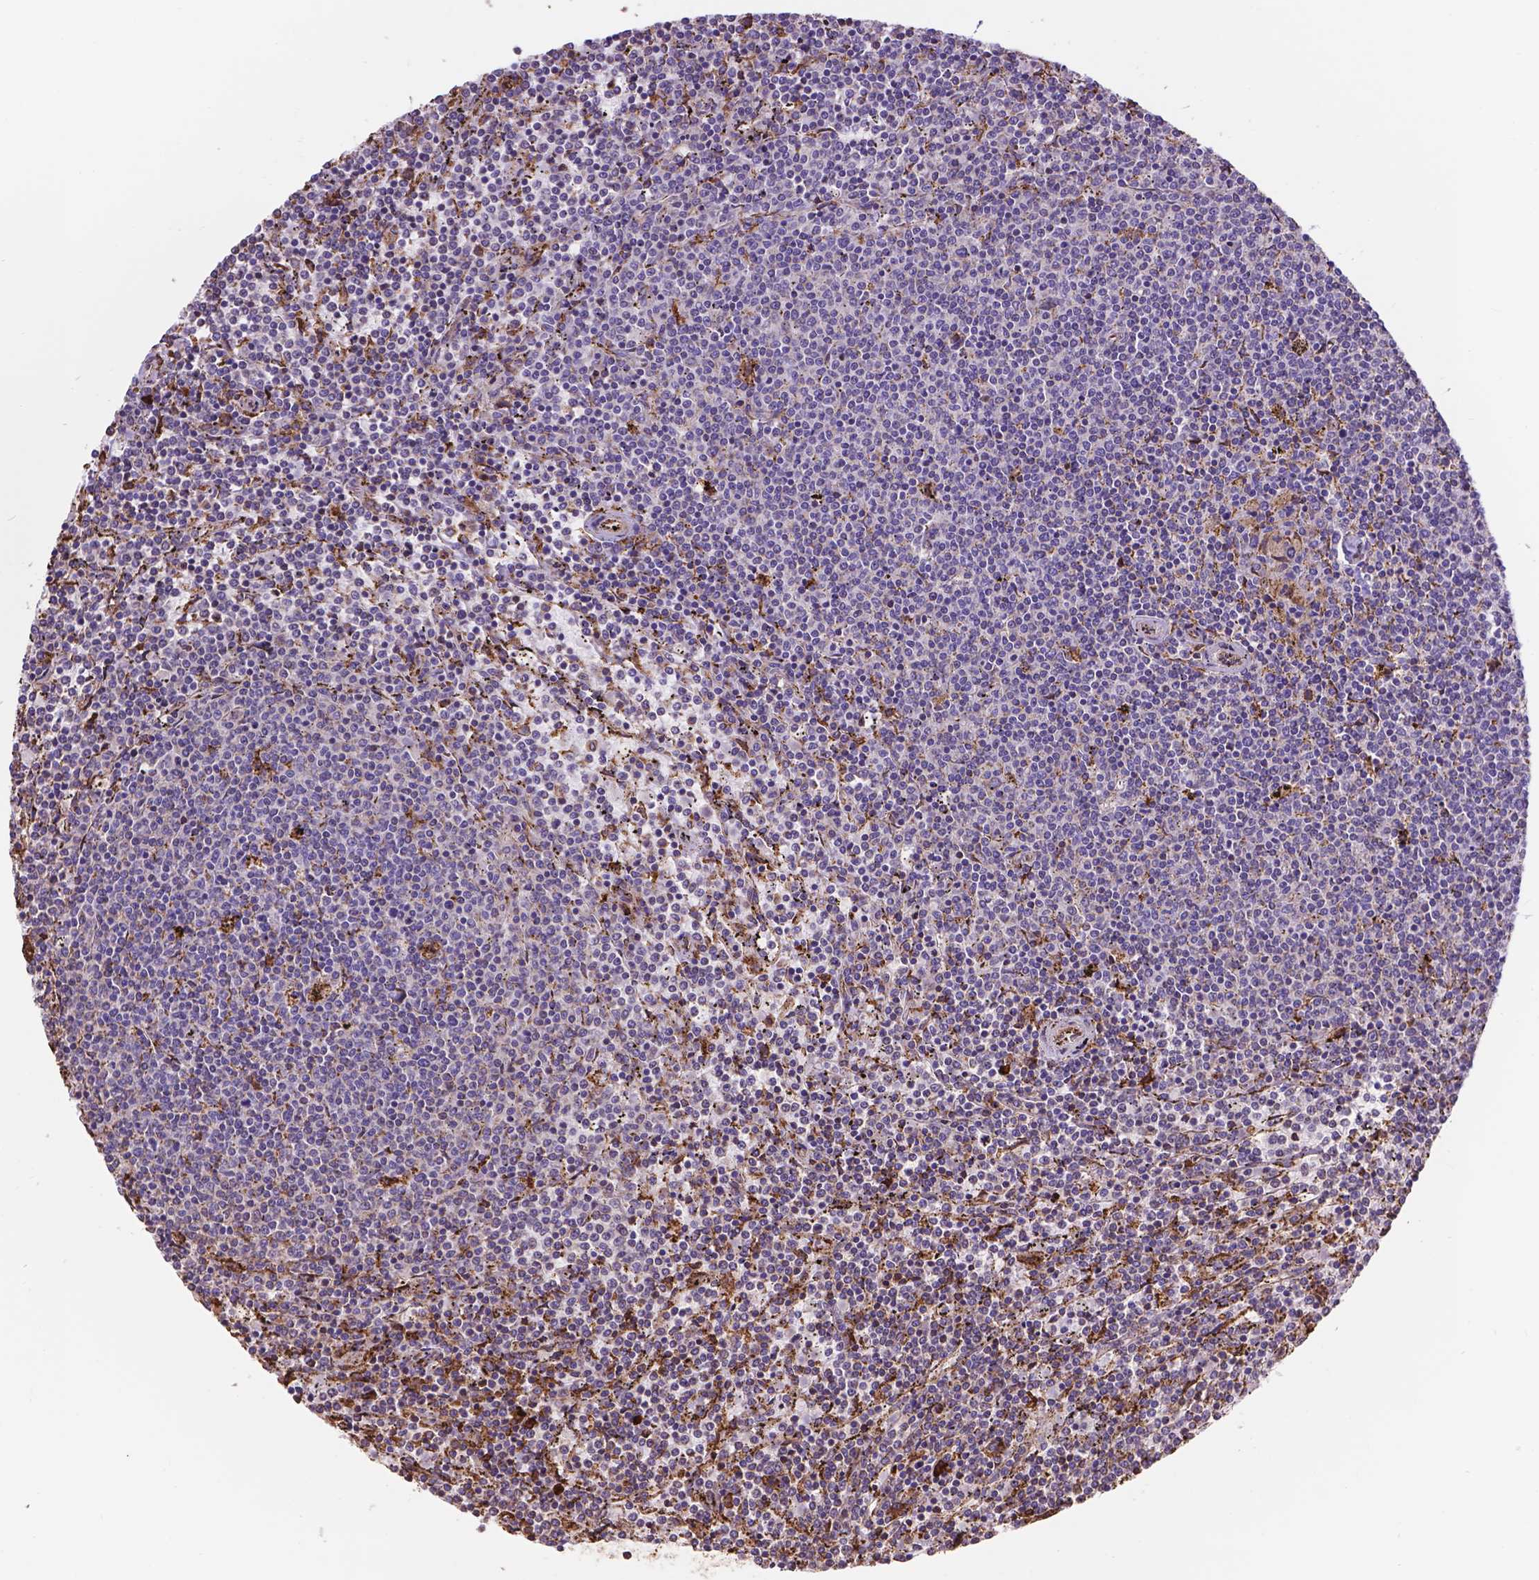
{"staining": {"intensity": "negative", "quantity": "none", "location": "none"}, "tissue": "lymphoma", "cell_type": "Tumor cells", "image_type": "cancer", "snomed": [{"axis": "morphology", "description": "Malignant lymphoma, non-Hodgkin's type, Low grade"}, {"axis": "topography", "description": "Spleen"}], "caption": "This is an immunohistochemistry micrograph of human lymphoma. There is no positivity in tumor cells.", "gene": "IPO11", "patient": {"sex": "female", "age": 50}}